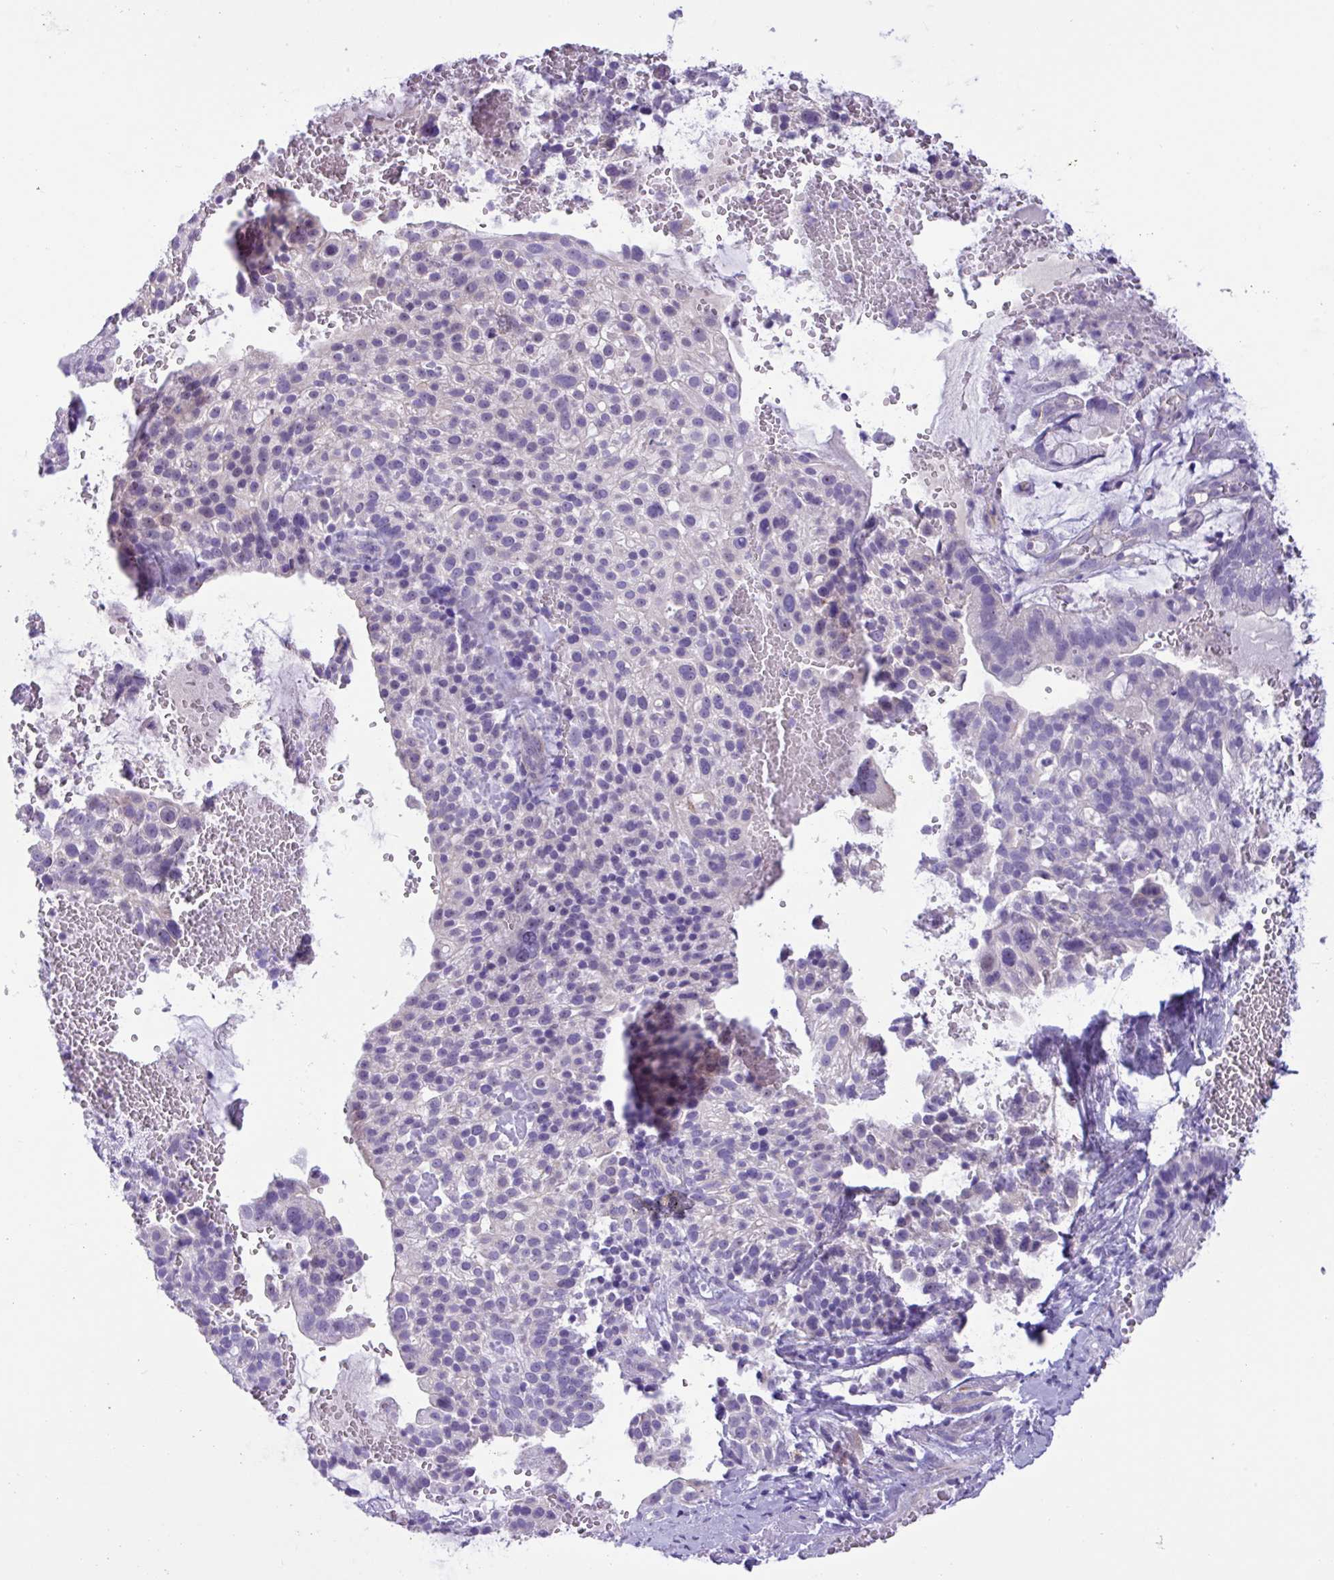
{"staining": {"intensity": "negative", "quantity": "none", "location": "none"}, "tissue": "cervical cancer", "cell_type": "Tumor cells", "image_type": "cancer", "snomed": [{"axis": "morphology", "description": "Adenocarcinoma, NOS"}, {"axis": "topography", "description": "Cervix"}], "caption": "Immunohistochemical staining of human cervical adenocarcinoma shows no significant staining in tumor cells.", "gene": "MRM2", "patient": {"sex": "female", "age": 41}}